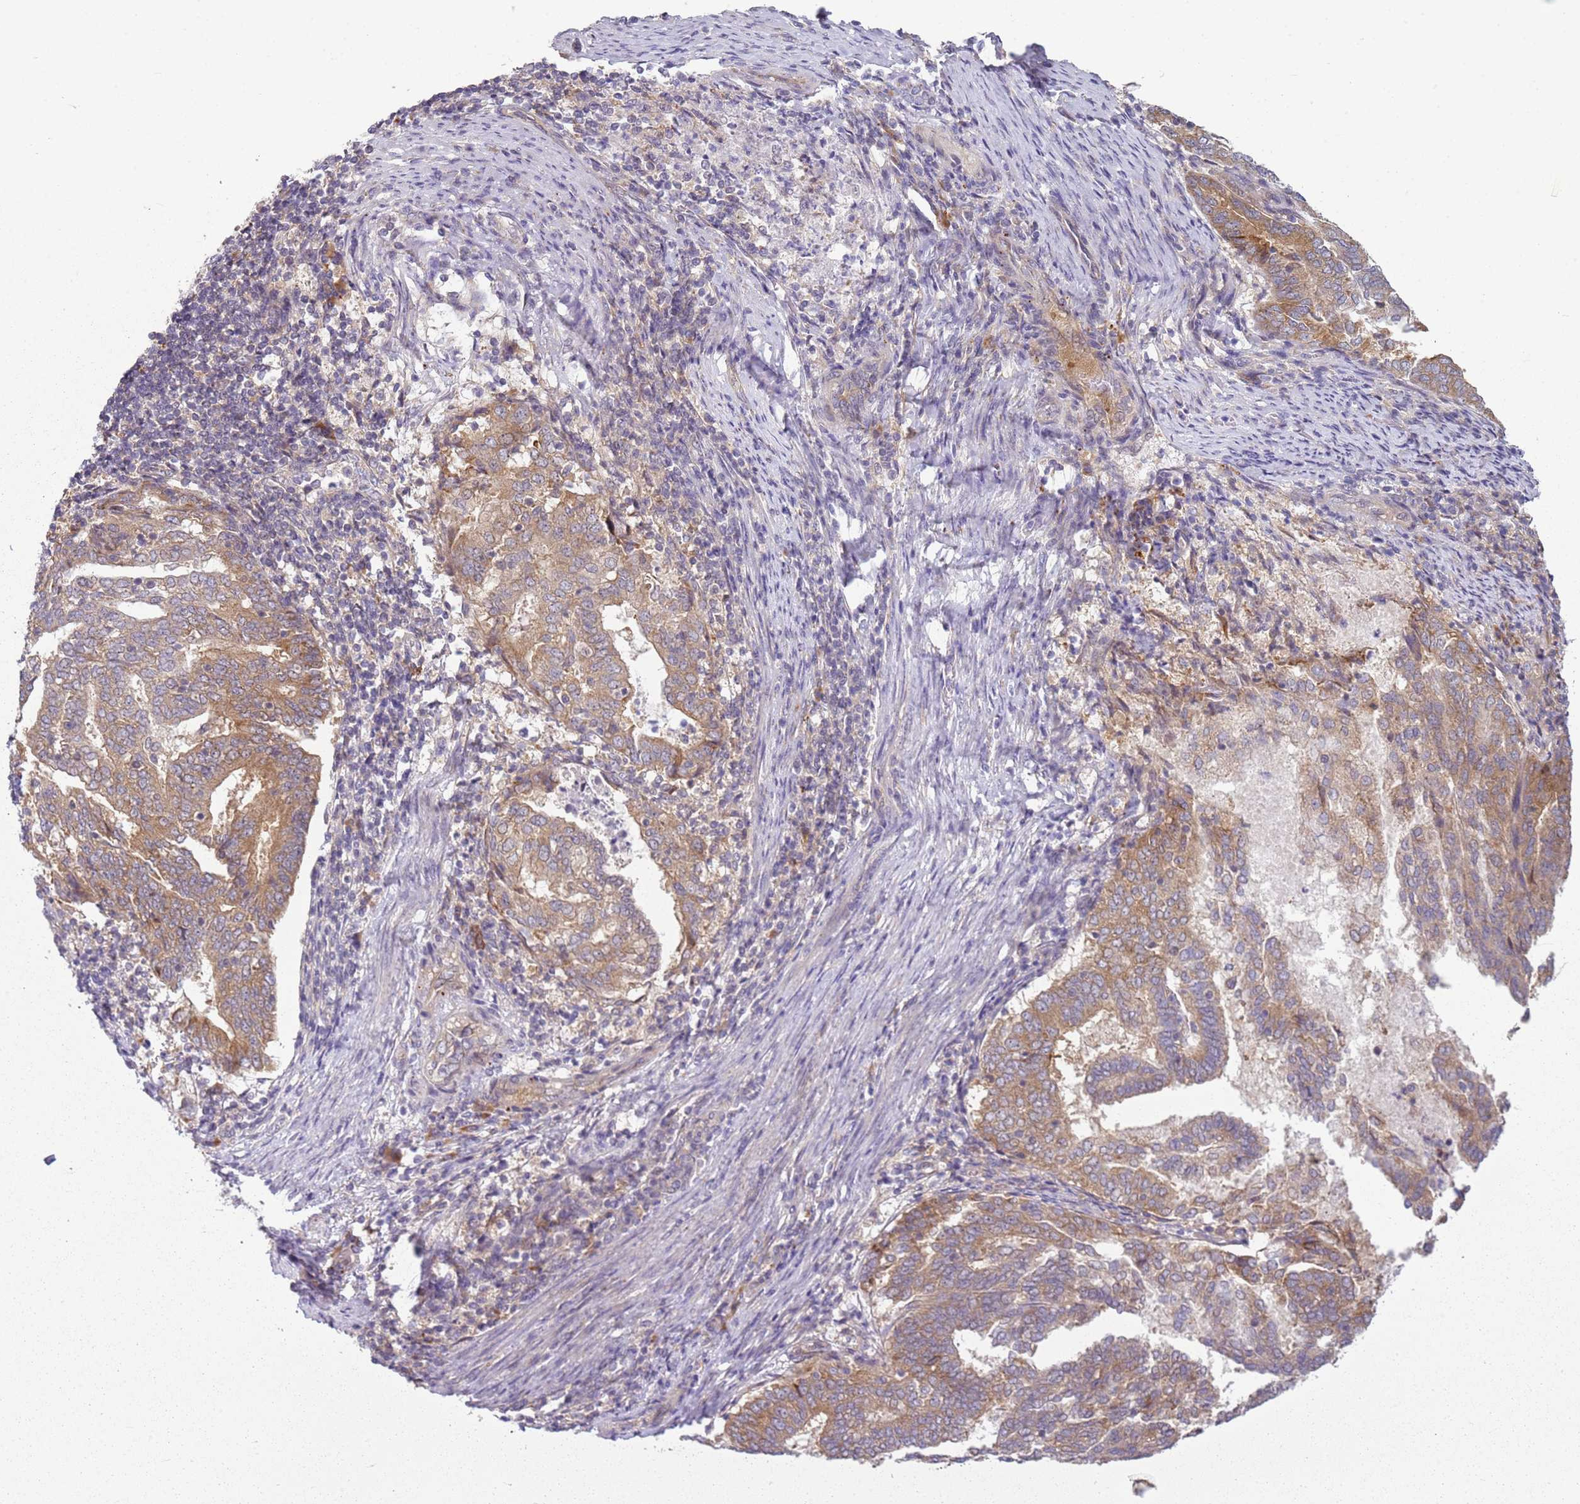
{"staining": {"intensity": "moderate", "quantity": ">75%", "location": "cytoplasmic/membranous"}, "tissue": "endometrial cancer", "cell_type": "Tumor cells", "image_type": "cancer", "snomed": [{"axis": "morphology", "description": "Adenocarcinoma, NOS"}, {"axis": "topography", "description": "Endometrium"}], "caption": "This photomicrograph demonstrates endometrial cancer stained with IHC to label a protein in brown. The cytoplasmic/membranous of tumor cells show moderate positivity for the protein. Nuclei are counter-stained blue.", "gene": "RPS28", "patient": {"sex": "female", "age": 80}}